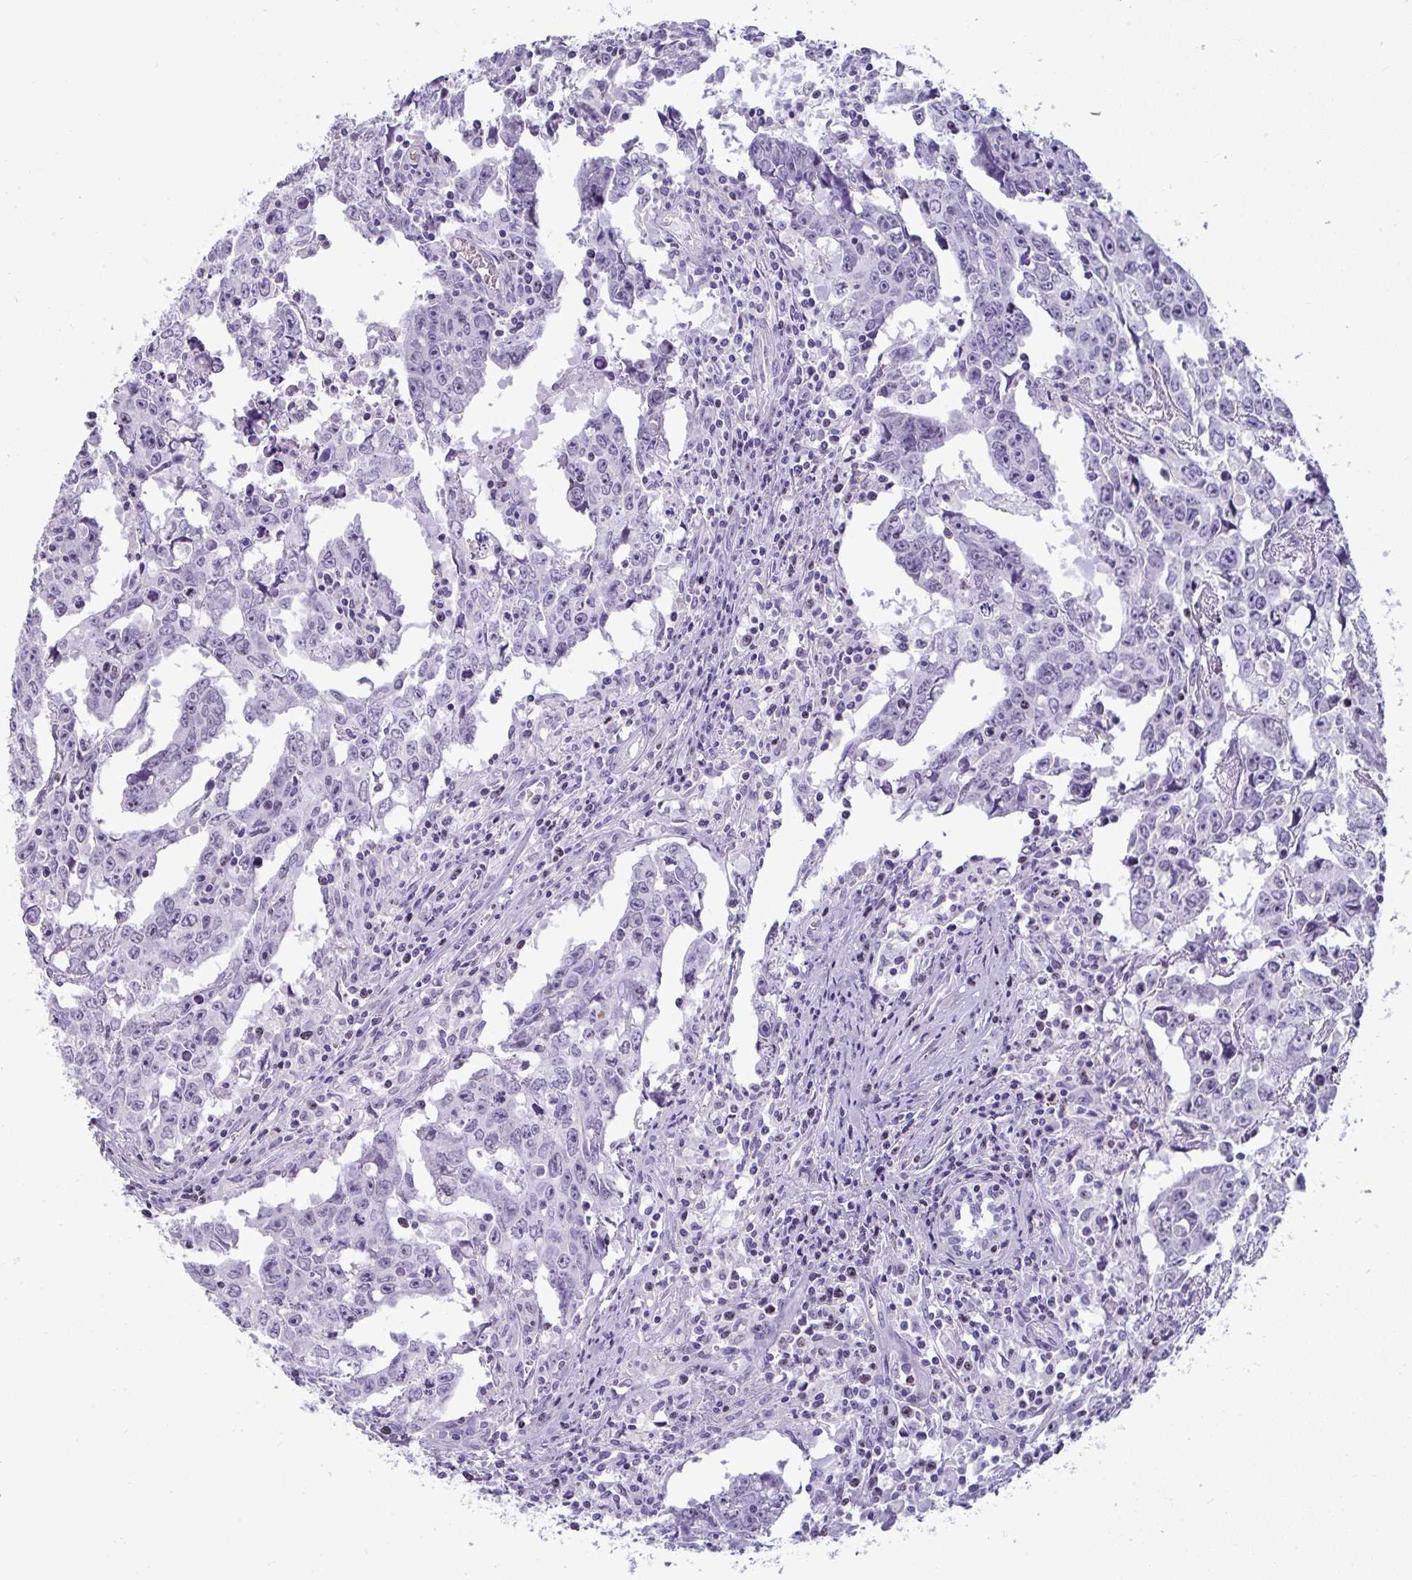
{"staining": {"intensity": "negative", "quantity": "none", "location": "none"}, "tissue": "testis cancer", "cell_type": "Tumor cells", "image_type": "cancer", "snomed": [{"axis": "morphology", "description": "Carcinoma, Embryonal, NOS"}, {"axis": "topography", "description": "Testis"}], "caption": "The IHC histopathology image has no significant expression in tumor cells of embryonal carcinoma (testis) tissue.", "gene": "SUZ12", "patient": {"sex": "male", "age": 22}}